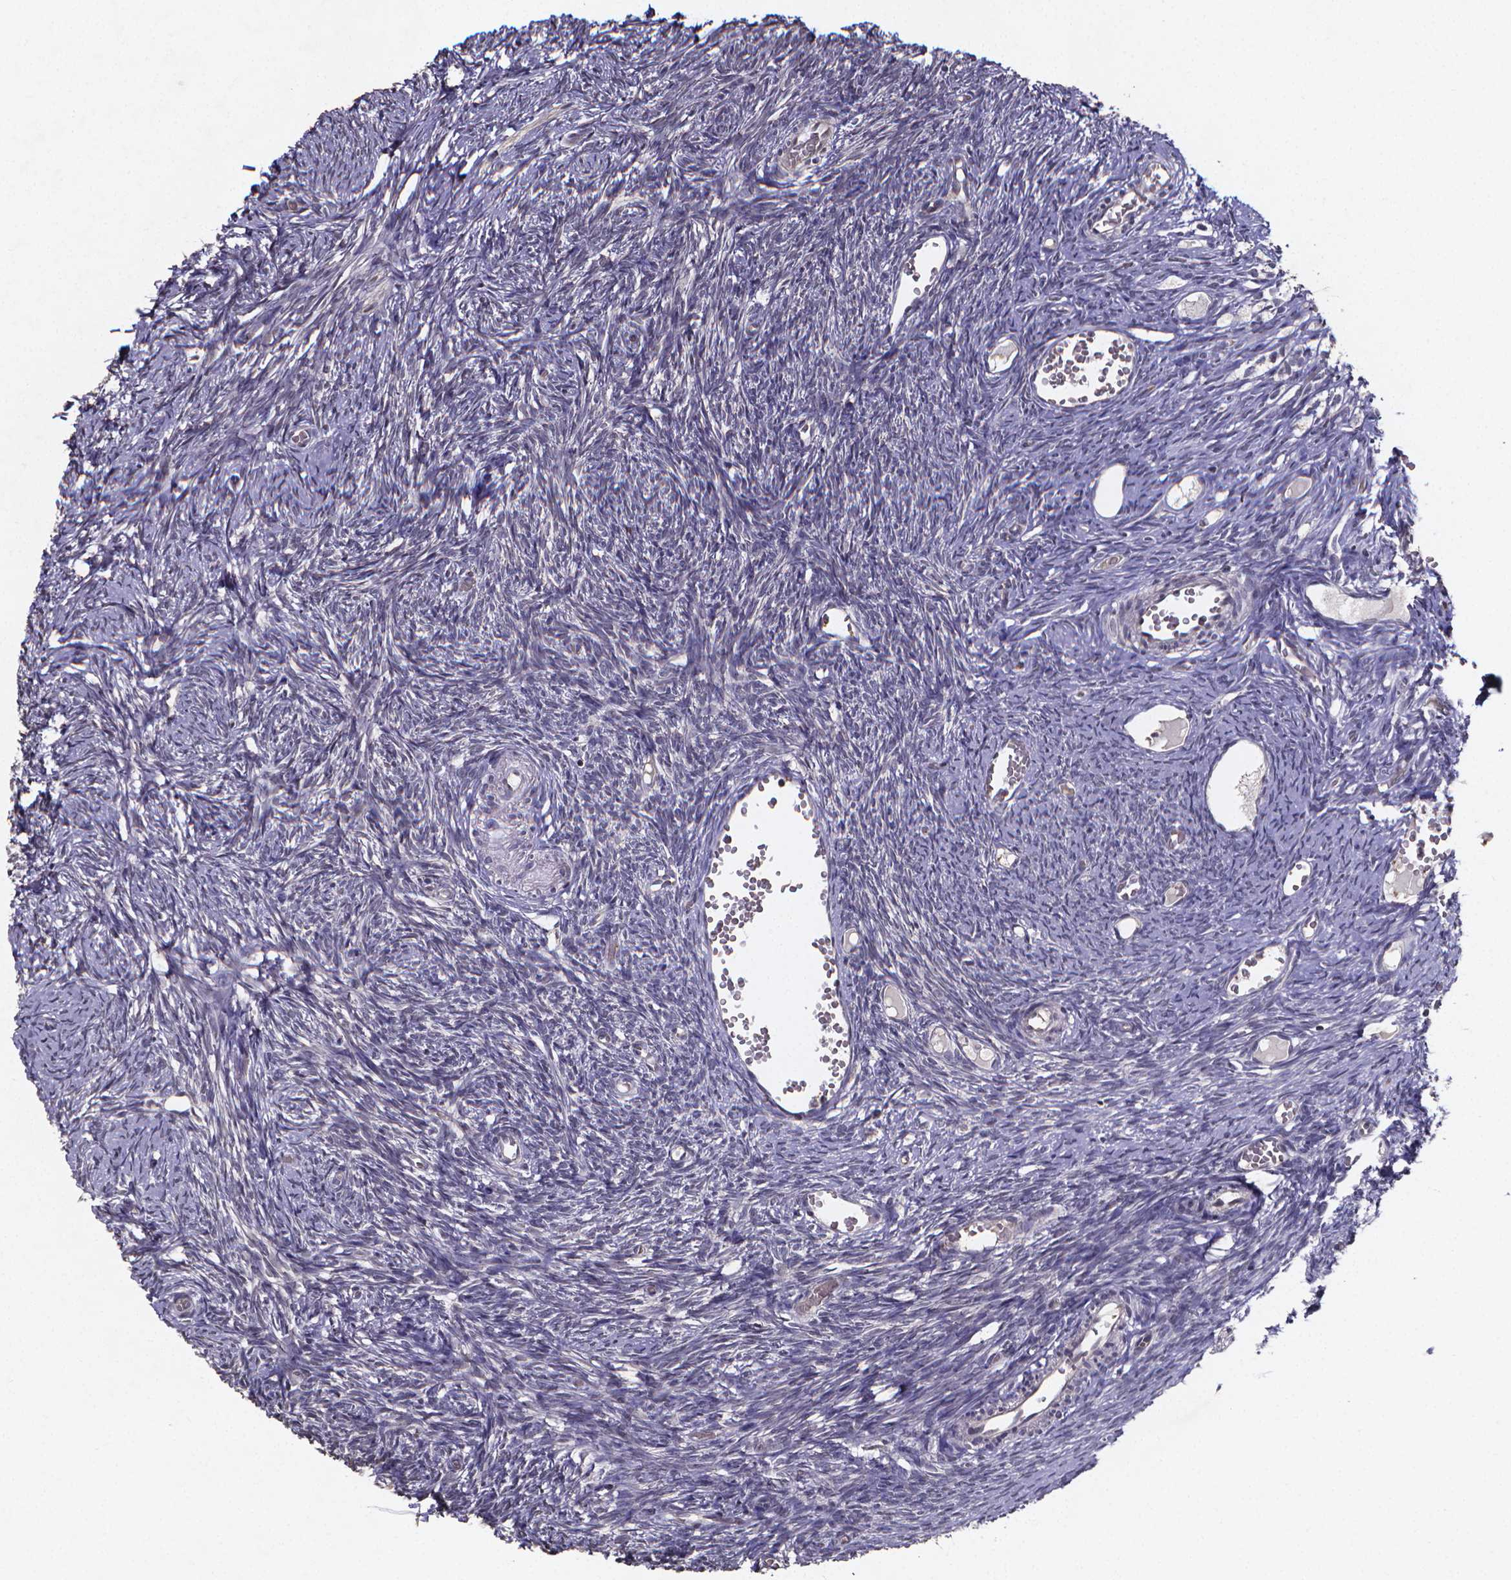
{"staining": {"intensity": "negative", "quantity": "none", "location": "none"}, "tissue": "ovary", "cell_type": "Ovarian stroma cells", "image_type": "normal", "snomed": [{"axis": "morphology", "description": "Normal tissue, NOS"}, {"axis": "topography", "description": "Ovary"}], "caption": "Ovarian stroma cells show no significant protein expression in benign ovary.", "gene": "TP73", "patient": {"sex": "female", "age": 39}}